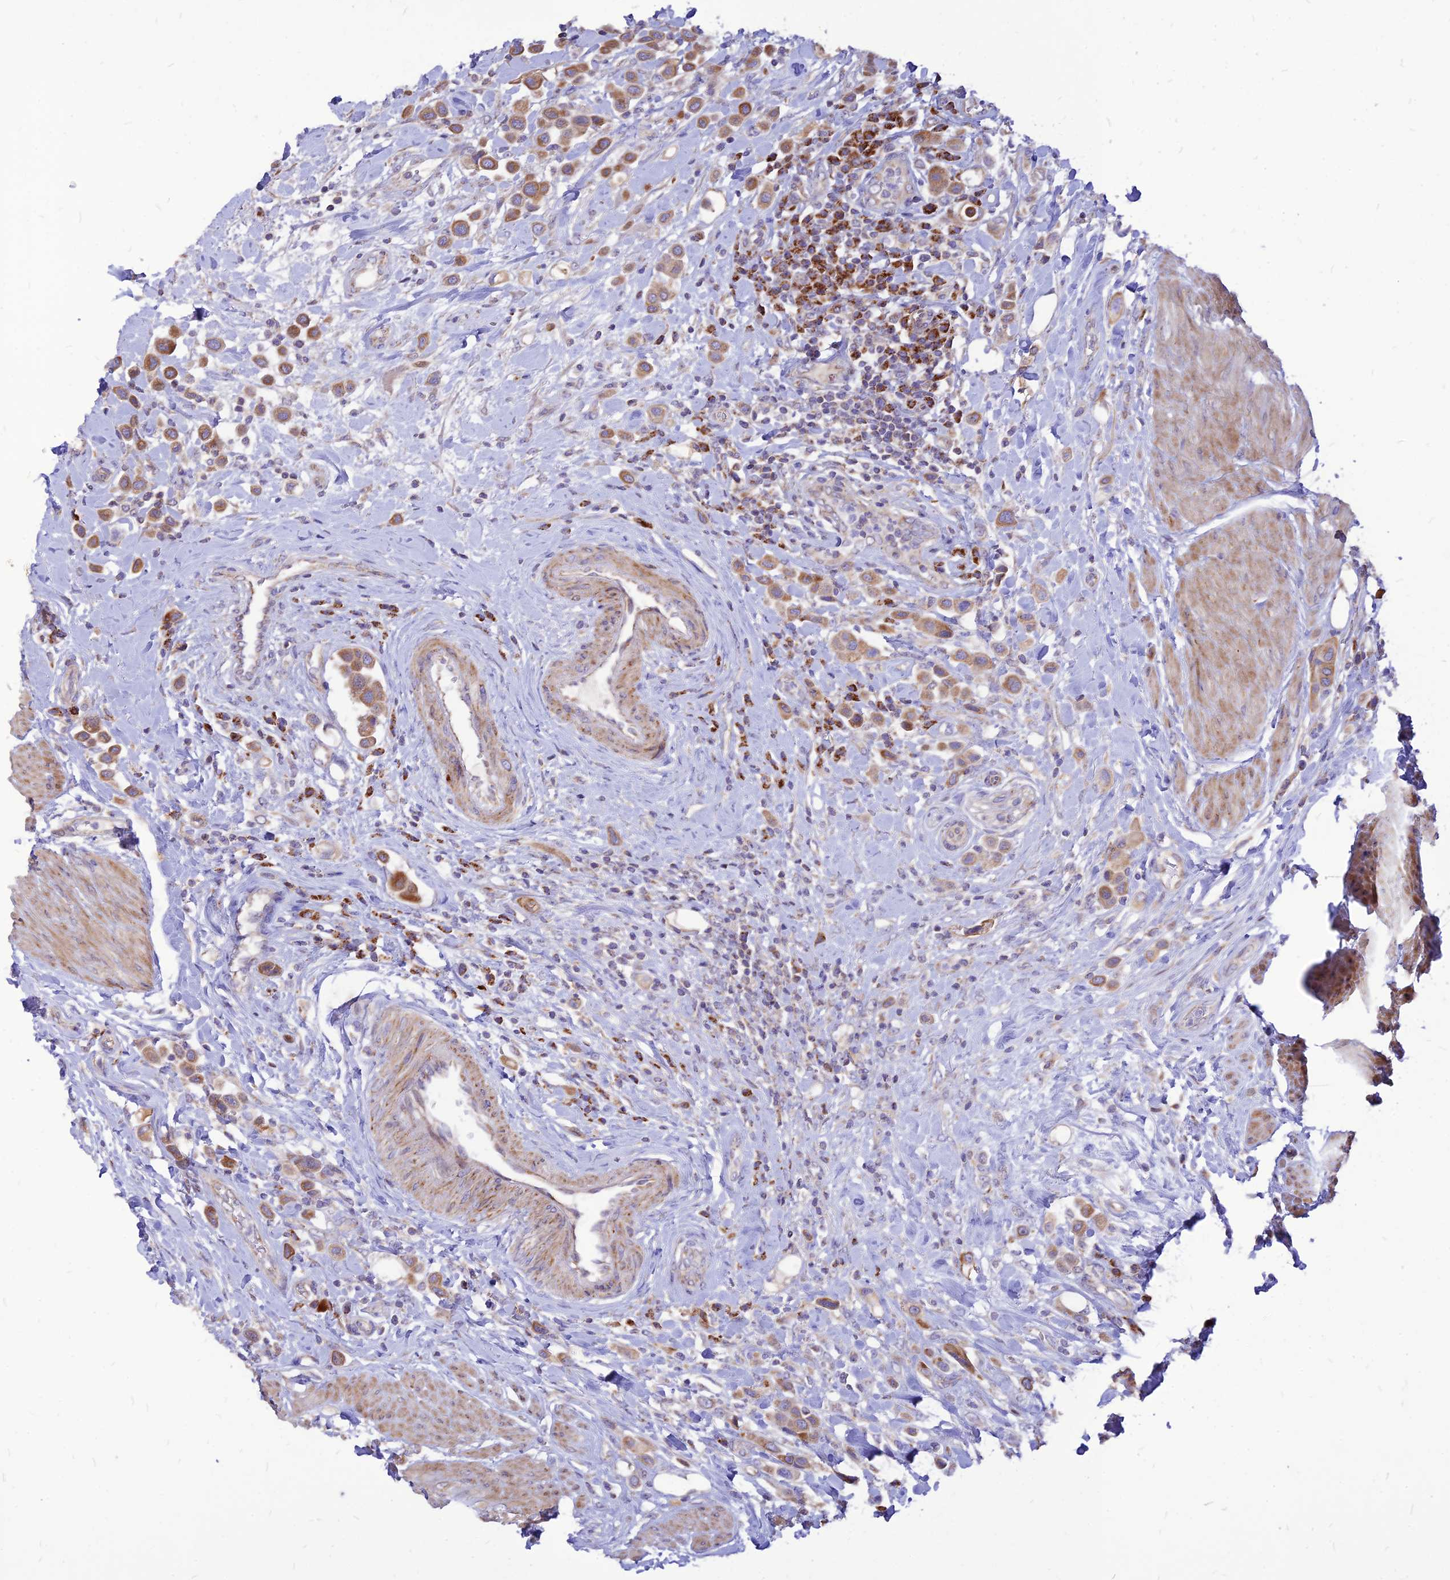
{"staining": {"intensity": "moderate", "quantity": ">75%", "location": "cytoplasmic/membranous"}, "tissue": "urothelial cancer", "cell_type": "Tumor cells", "image_type": "cancer", "snomed": [{"axis": "morphology", "description": "Urothelial carcinoma, High grade"}, {"axis": "topography", "description": "Urinary bladder"}], "caption": "About >75% of tumor cells in urothelial cancer display moderate cytoplasmic/membranous protein staining as visualized by brown immunohistochemical staining.", "gene": "ECI1", "patient": {"sex": "male", "age": 50}}